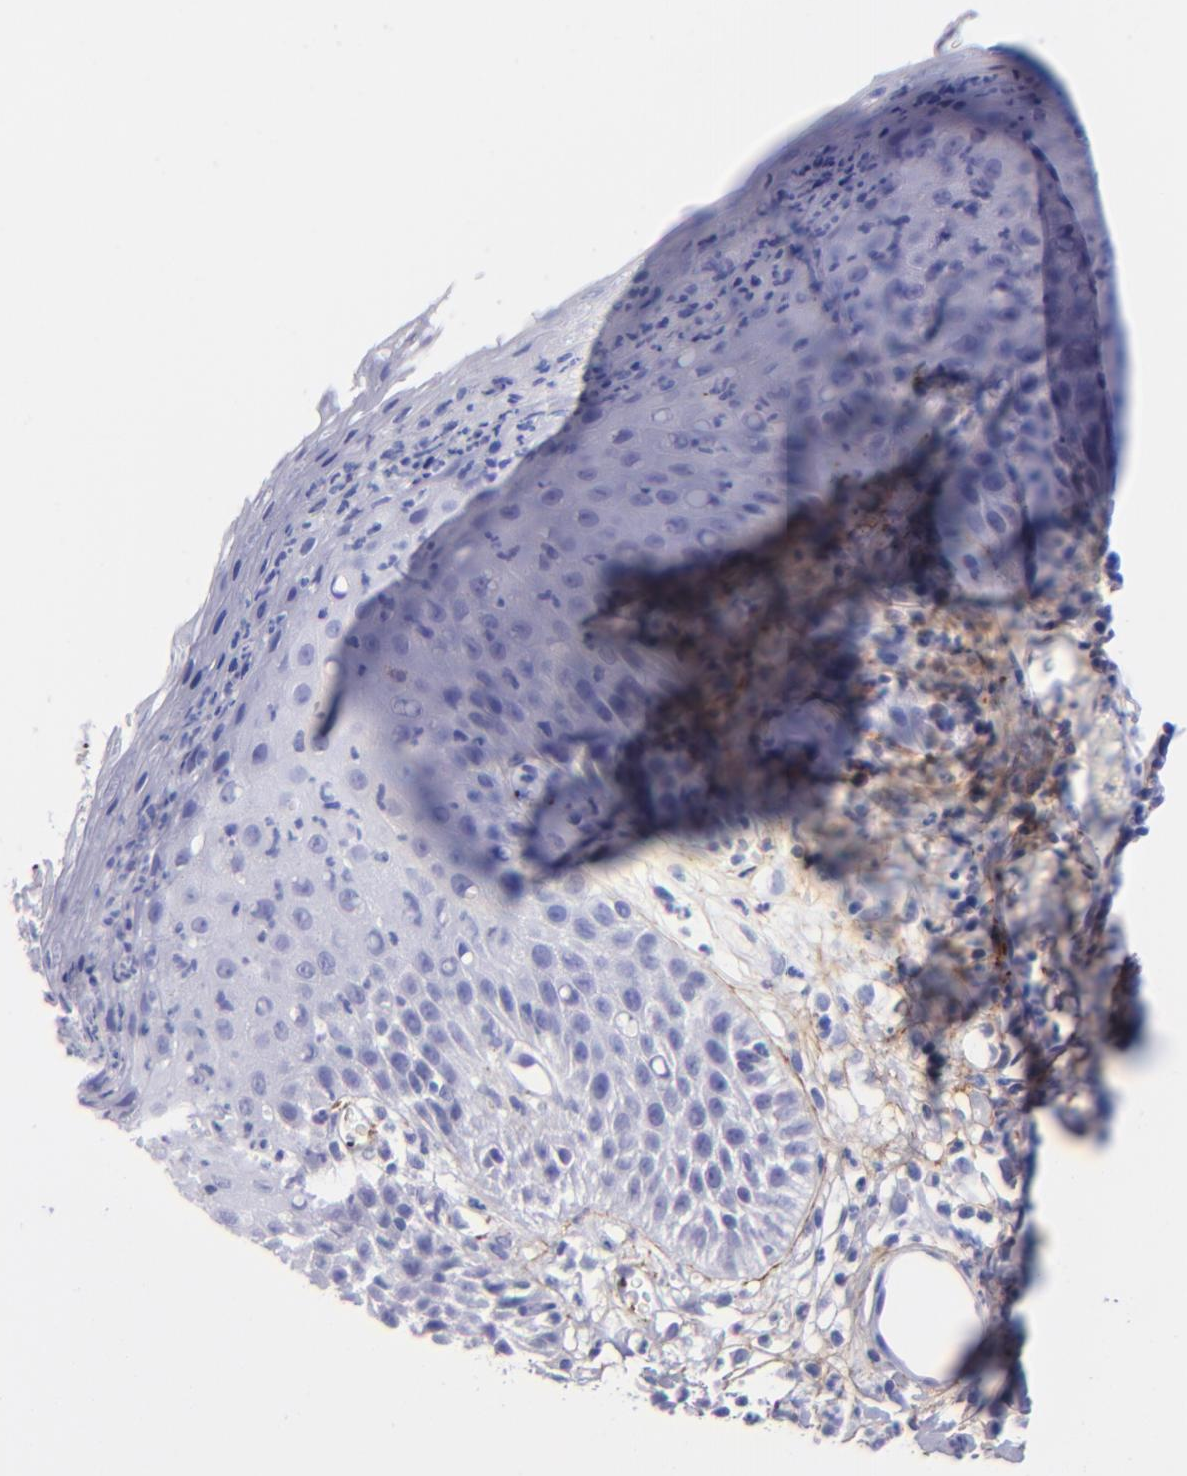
{"staining": {"intensity": "negative", "quantity": "none", "location": "none"}, "tissue": "skin", "cell_type": "Epidermal cells", "image_type": "normal", "snomed": [{"axis": "morphology", "description": "Normal tissue, NOS"}, {"axis": "topography", "description": "Vulva"}, {"axis": "topography", "description": "Peripheral nerve tissue"}], "caption": "There is no significant expression in epidermal cells of skin. (DAB (3,3'-diaminobenzidine) IHC visualized using brightfield microscopy, high magnification).", "gene": "EFCAB13", "patient": {"sex": "female", "age": 68}}